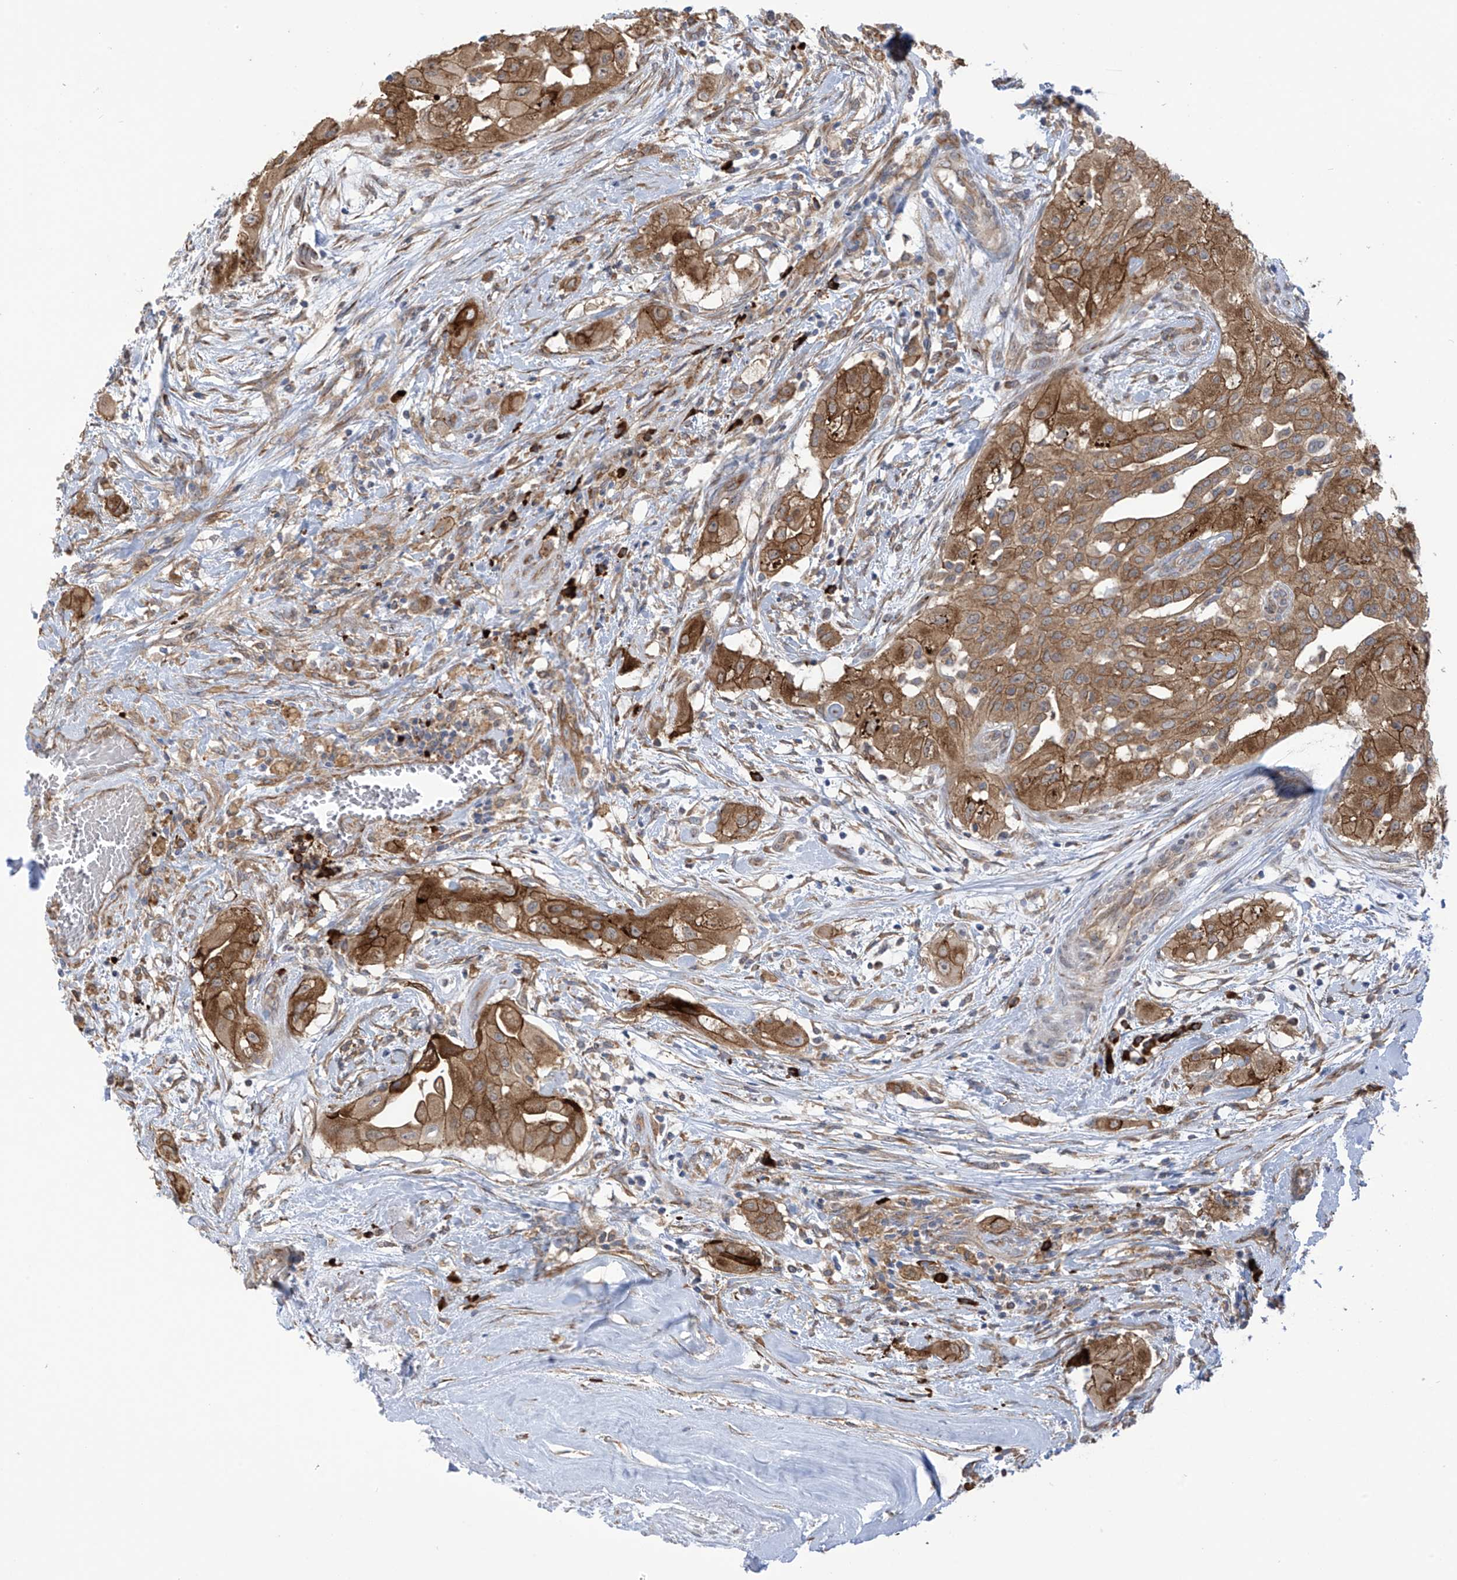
{"staining": {"intensity": "moderate", "quantity": ">75%", "location": "cytoplasmic/membranous"}, "tissue": "thyroid cancer", "cell_type": "Tumor cells", "image_type": "cancer", "snomed": [{"axis": "morphology", "description": "Papillary adenocarcinoma, NOS"}, {"axis": "topography", "description": "Thyroid gland"}], "caption": "Thyroid cancer was stained to show a protein in brown. There is medium levels of moderate cytoplasmic/membranous expression in approximately >75% of tumor cells. (IHC, brightfield microscopy, high magnification).", "gene": "KIAA1522", "patient": {"sex": "female", "age": 59}}